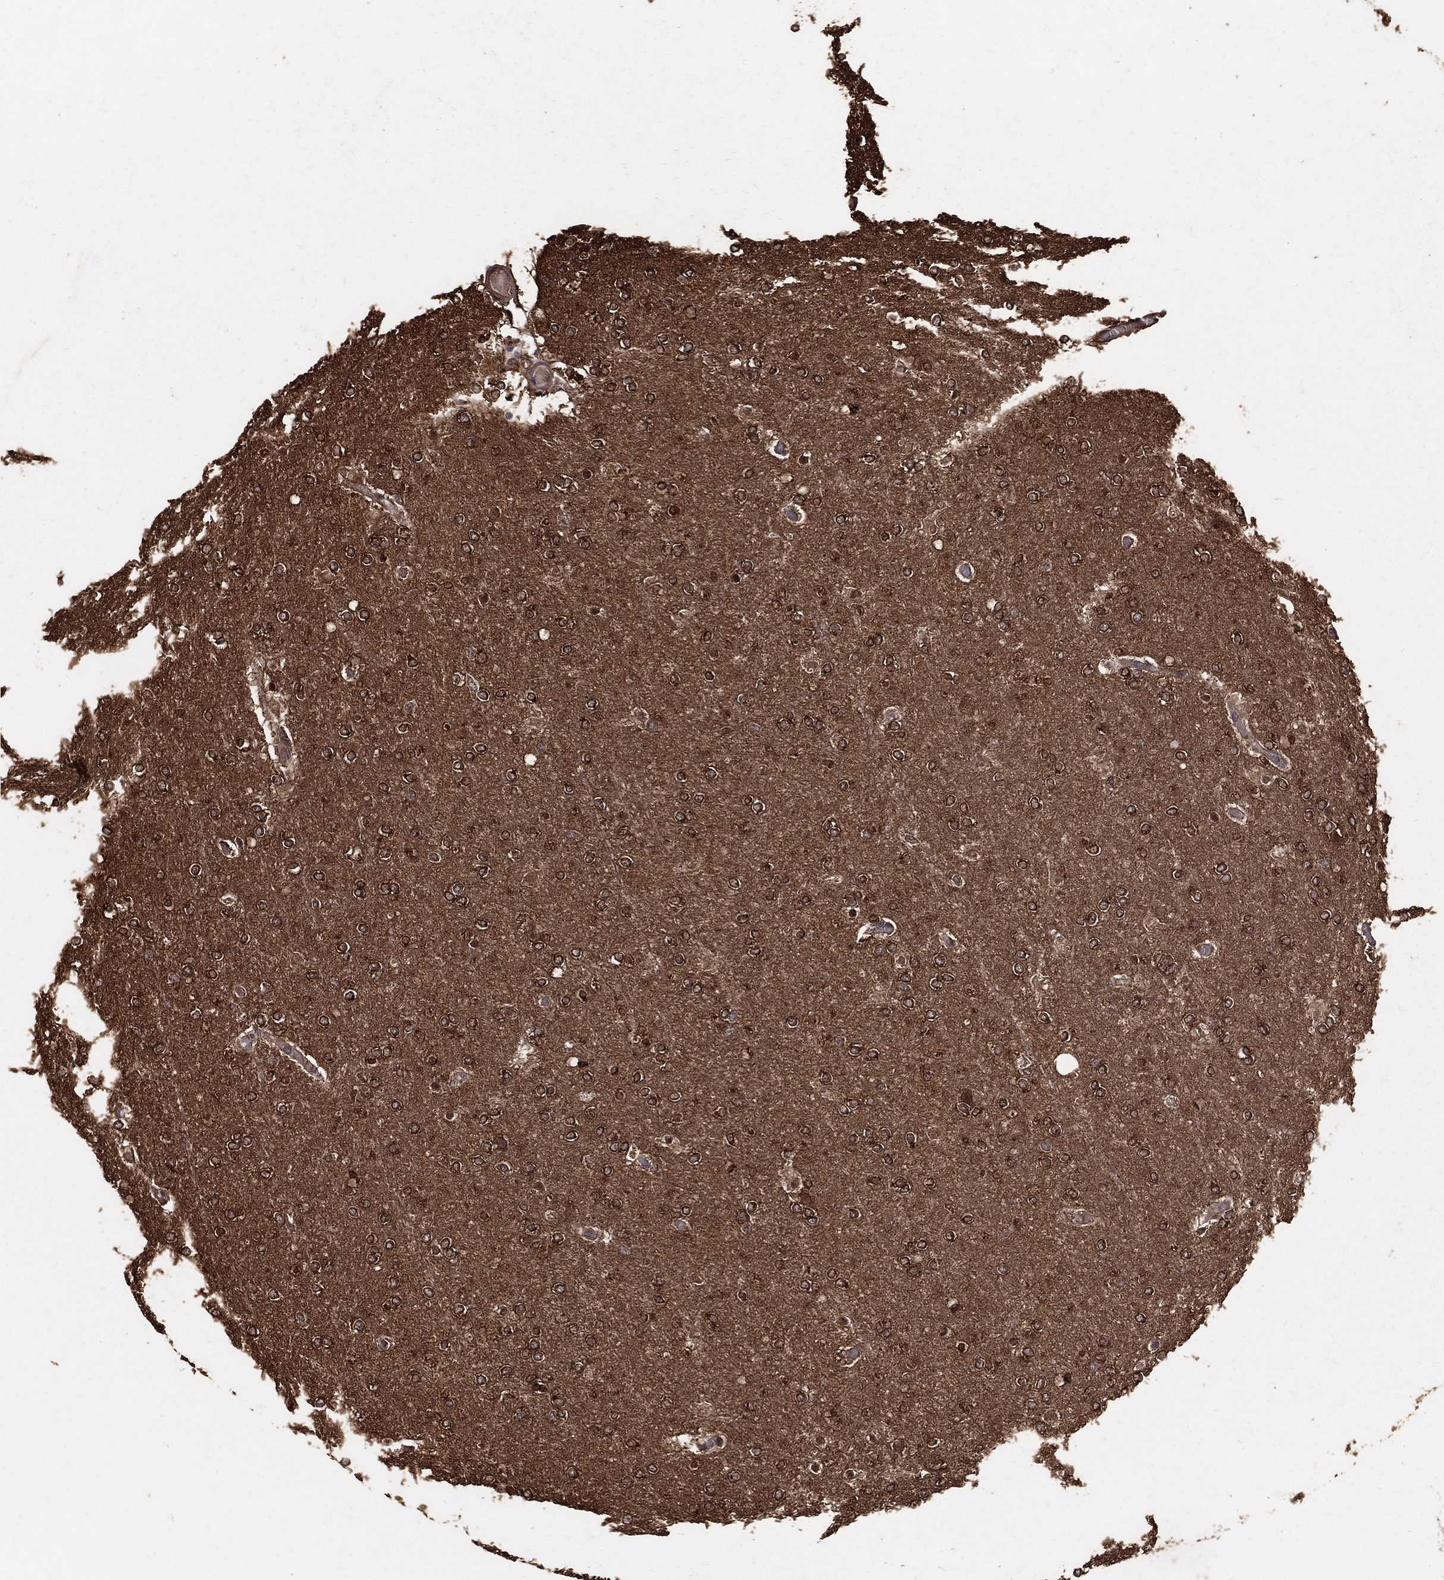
{"staining": {"intensity": "strong", "quantity": "25%-75%", "location": "cytoplasmic/membranous"}, "tissue": "glioma", "cell_type": "Tumor cells", "image_type": "cancer", "snomed": [{"axis": "morphology", "description": "Glioma, malignant, High grade"}, {"axis": "topography", "description": "Brain"}], "caption": "A high-resolution image shows immunohistochemistry (IHC) staining of malignant high-grade glioma, which exhibits strong cytoplasmic/membranous staining in approximately 25%-75% of tumor cells.", "gene": "DPYSL2", "patient": {"sex": "female", "age": 61}}